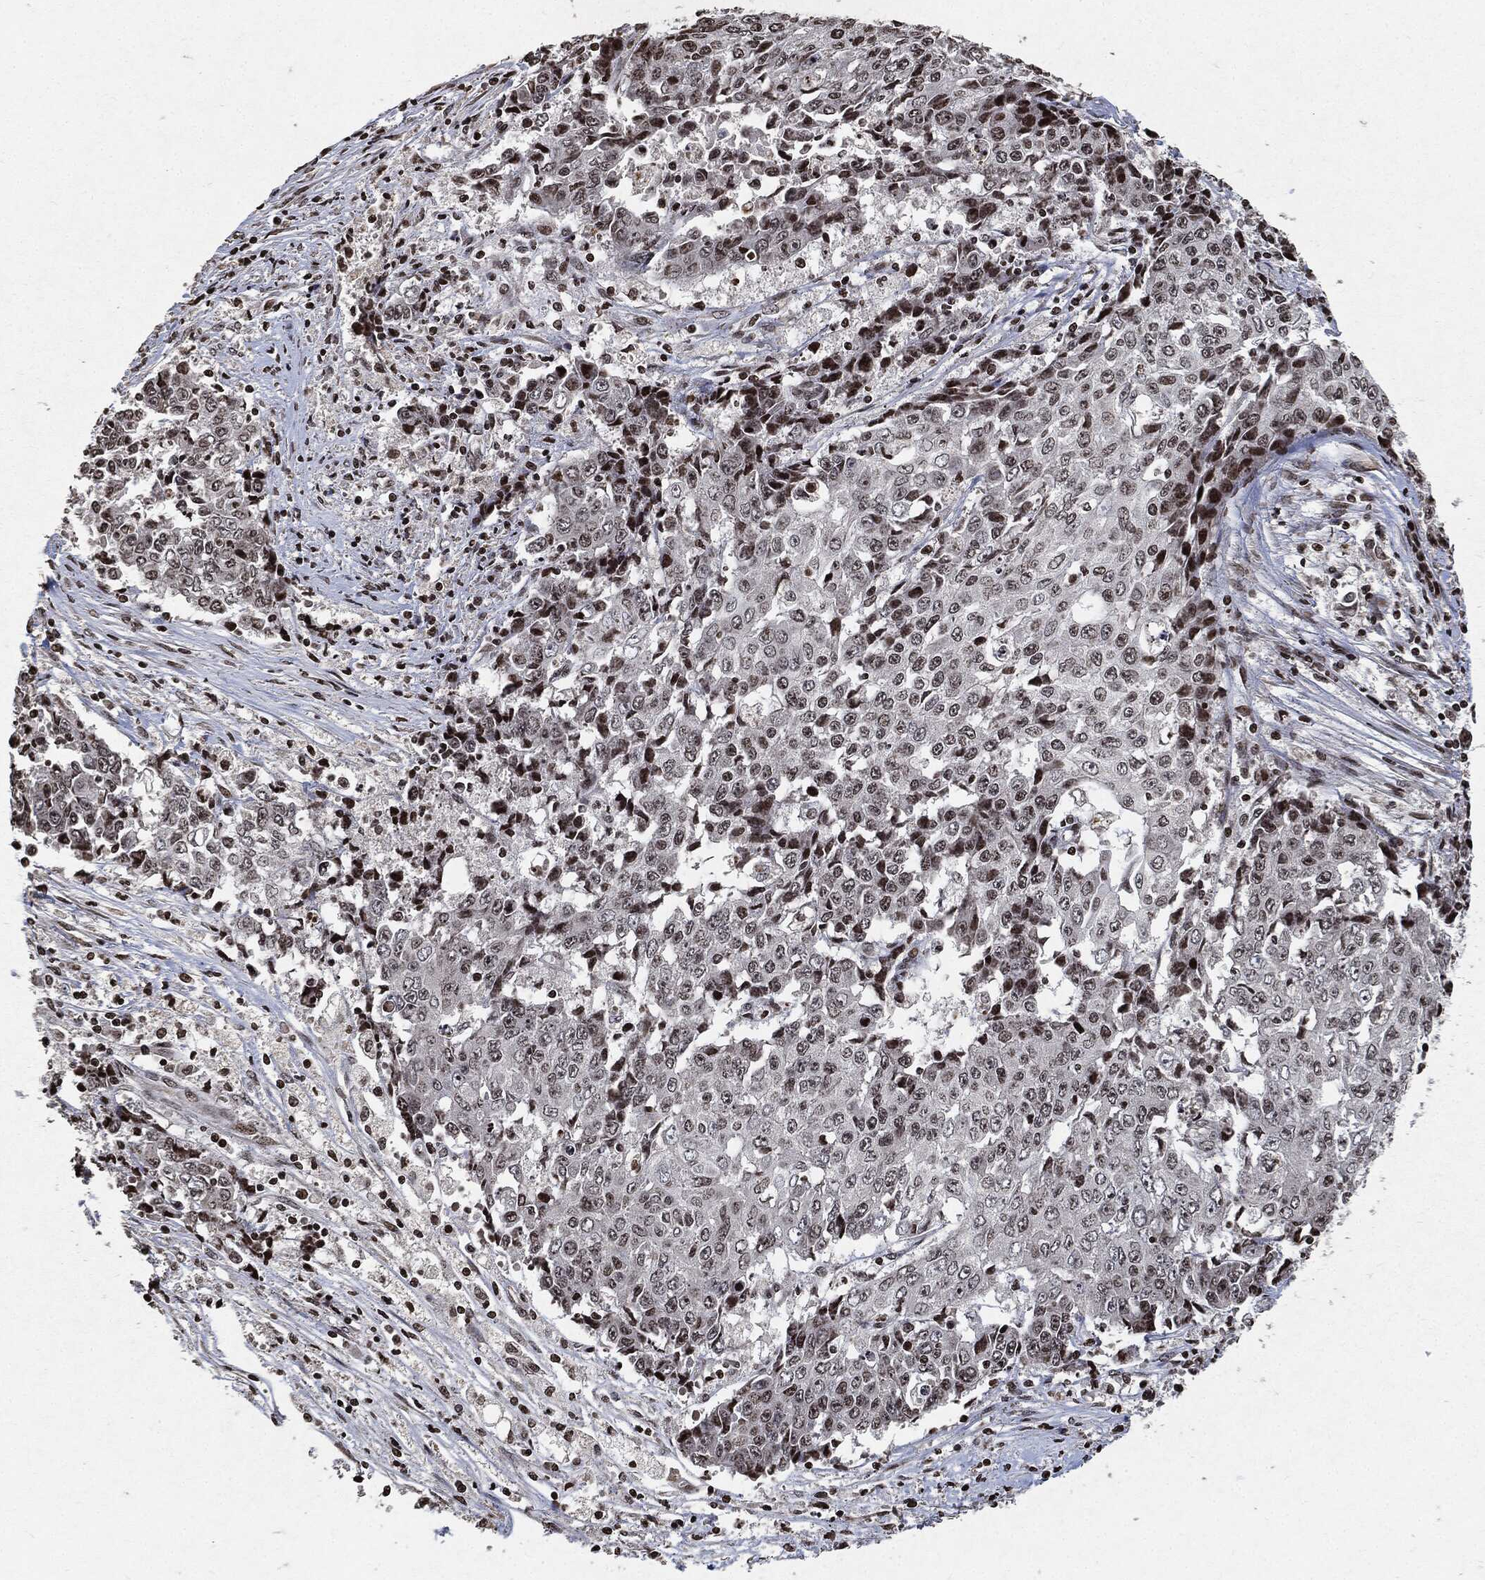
{"staining": {"intensity": "moderate", "quantity": "<25%", "location": "nuclear"}, "tissue": "ovarian cancer", "cell_type": "Tumor cells", "image_type": "cancer", "snomed": [{"axis": "morphology", "description": "Carcinoma, endometroid"}, {"axis": "topography", "description": "Ovary"}], "caption": "This is a histology image of IHC staining of ovarian cancer, which shows moderate expression in the nuclear of tumor cells.", "gene": "JUN", "patient": {"sex": "female", "age": 42}}